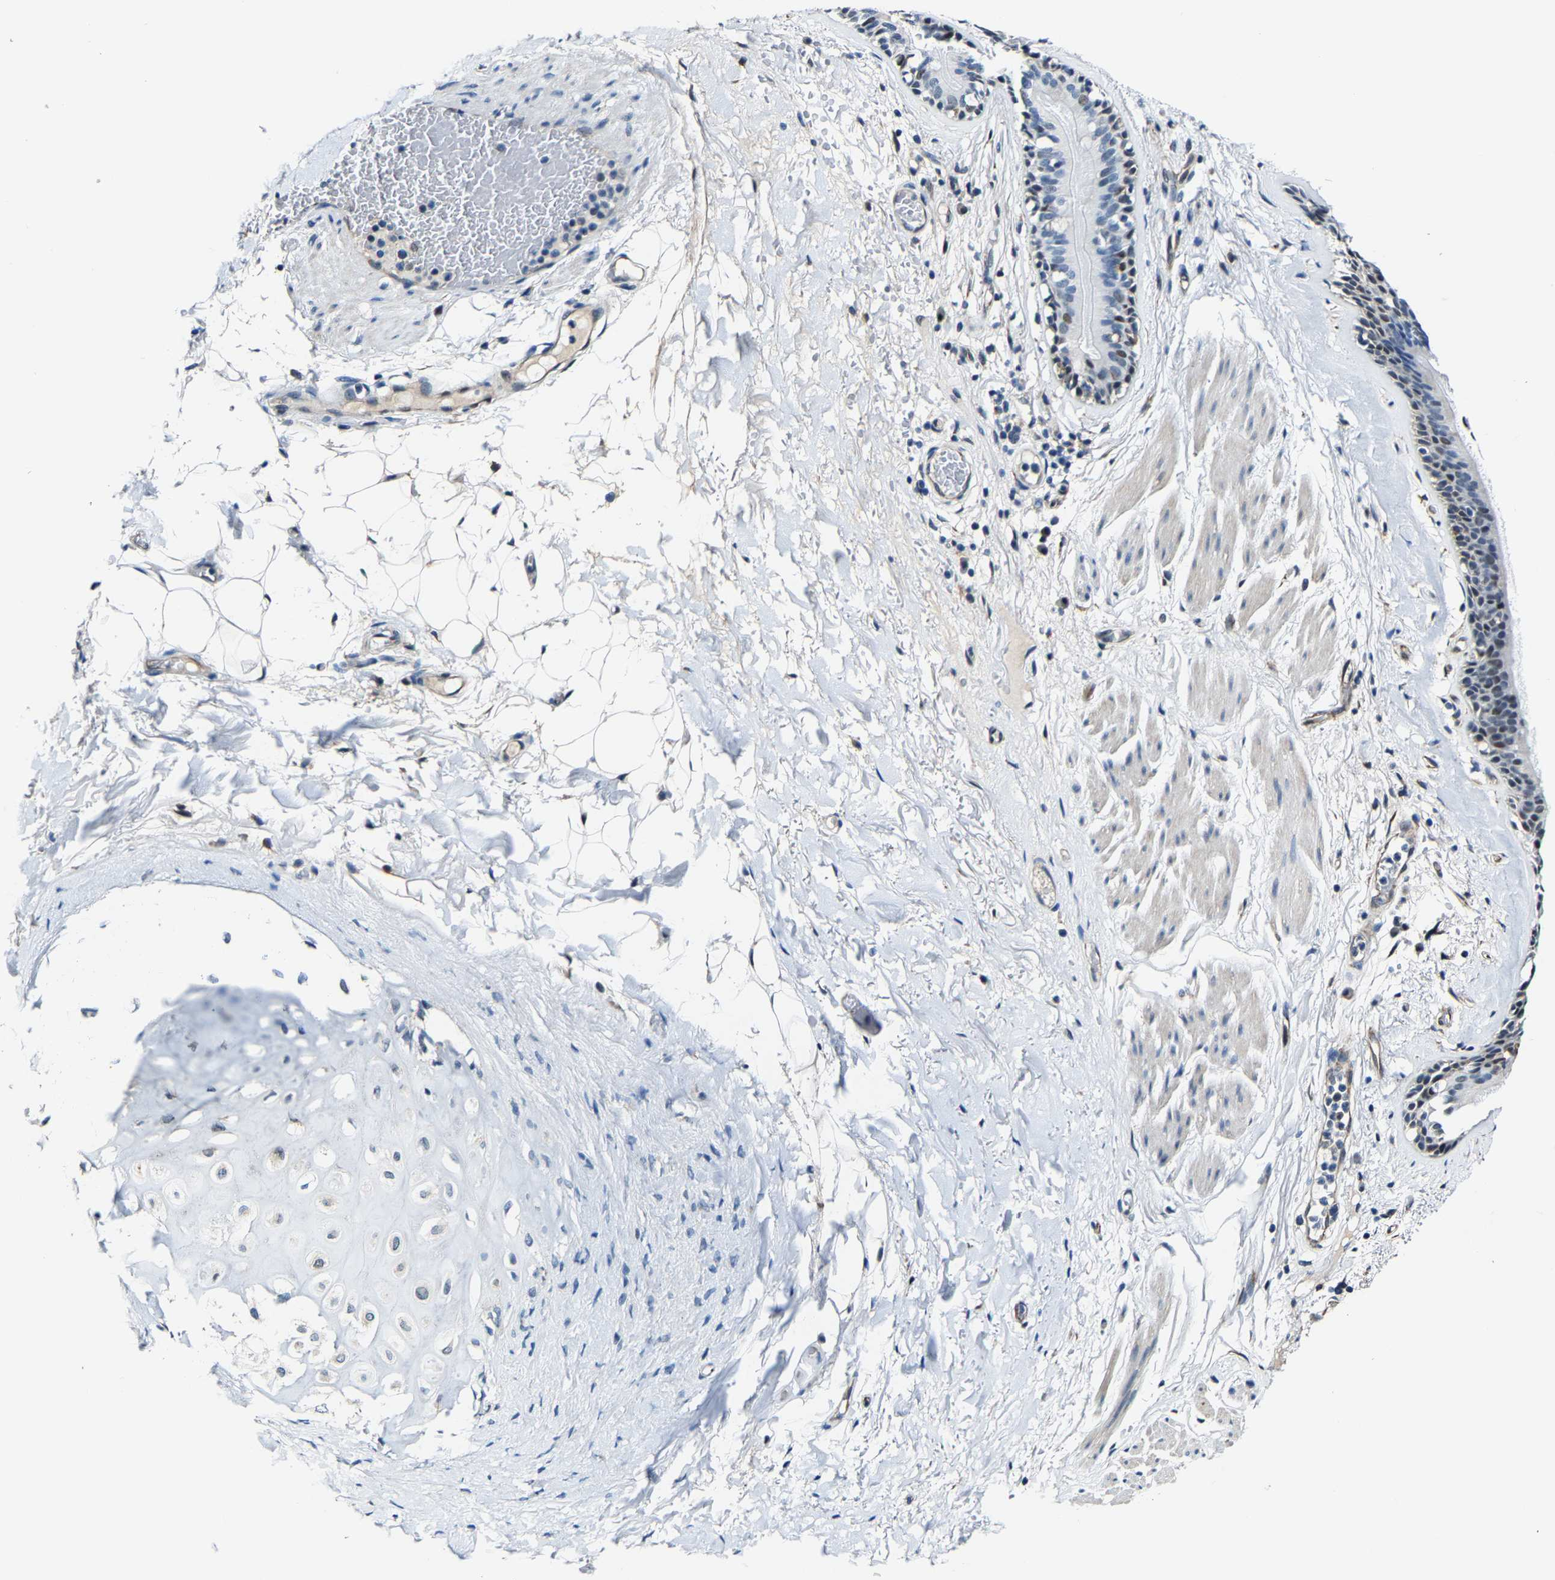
{"staining": {"intensity": "weak", "quantity": "<25%", "location": "nuclear"}, "tissue": "bronchus", "cell_type": "Respiratory epithelial cells", "image_type": "normal", "snomed": [{"axis": "morphology", "description": "Normal tissue, NOS"}, {"axis": "topography", "description": "Cartilage tissue"}], "caption": "Immunohistochemistry (IHC) micrograph of normal bronchus: human bronchus stained with DAB demonstrates no significant protein staining in respiratory epithelial cells.", "gene": "METTL1", "patient": {"sex": "female", "age": 63}}